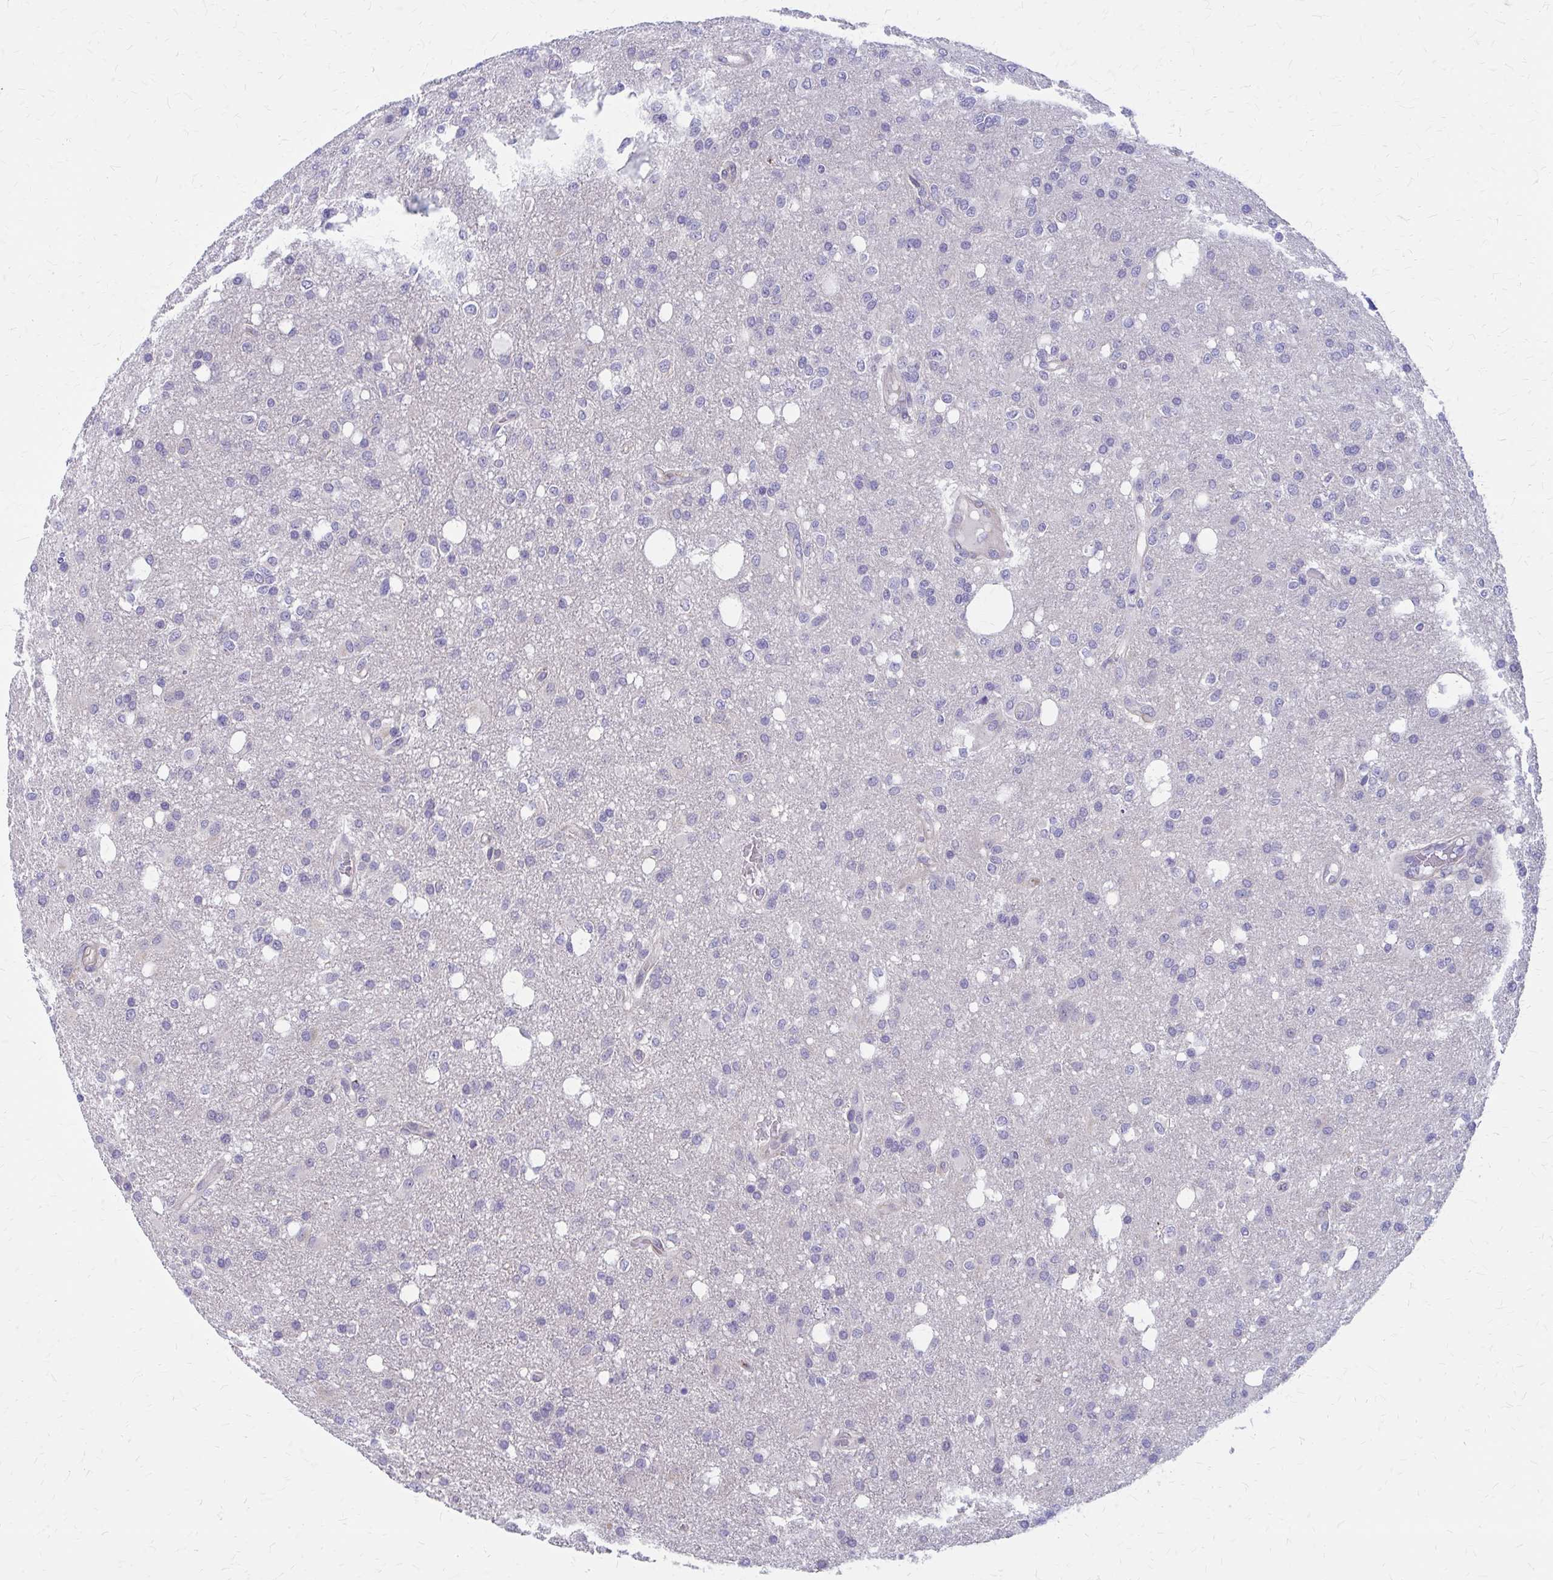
{"staining": {"intensity": "negative", "quantity": "none", "location": "none"}, "tissue": "glioma", "cell_type": "Tumor cells", "image_type": "cancer", "snomed": [{"axis": "morphology", "description": "Glioma, malignant, Low grade"}, {"axis": "topography", "description": "Brain"}], "caption": "Immunohistochemistry (IHC) of human glioma shows no expression in tumor cells. (Immunohistochemistry, brightfield microscopy, high magnification).", "gene": "GLYATL2", "patient": {"sex": "female", "age": 58}}